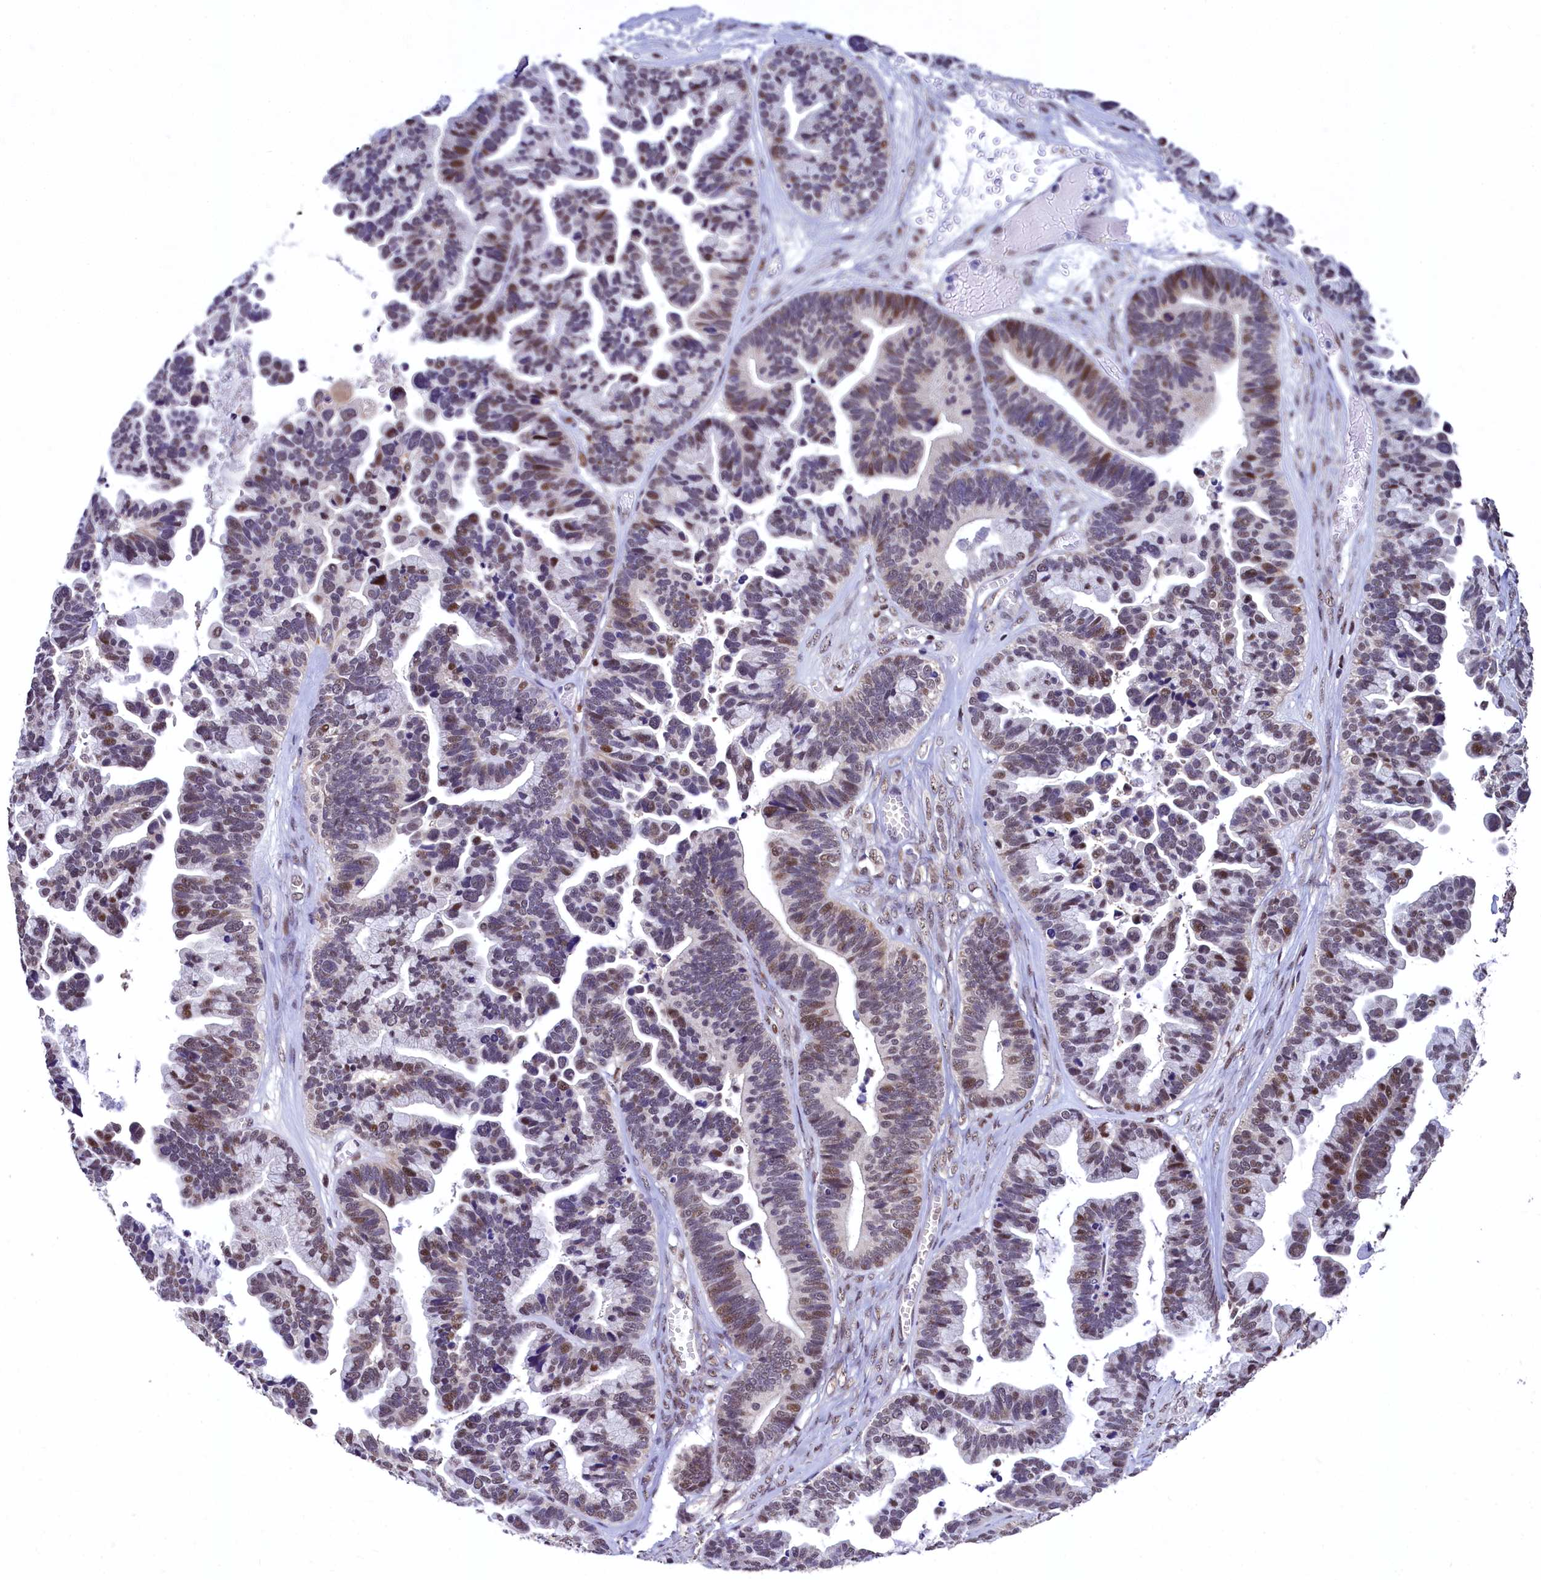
{"staining": {"intensity": "moderate", "quantity": "25%-75%", "location": "nuclear"}, "tissue": "ovarian cancer", "cell_type": "Tumor cells", "image_type": "cancer", "snomed": [{"axis": "morphology", "description": "Cystadenocarcinoma, serous, NOS"}, {"axis": "topography", "description": "Ovary"}], "caption": "Ovarian serous cystadenocarcinoma was stained to show a protein in brown. There is medium levels of moderate nuclear expression in approximately 25%-75% of tumor cells. (DAB IHC with brightfield microscopy, high magnification).", "gene": "HECTD4", "patient": {"sex": "female", "age": 56}}